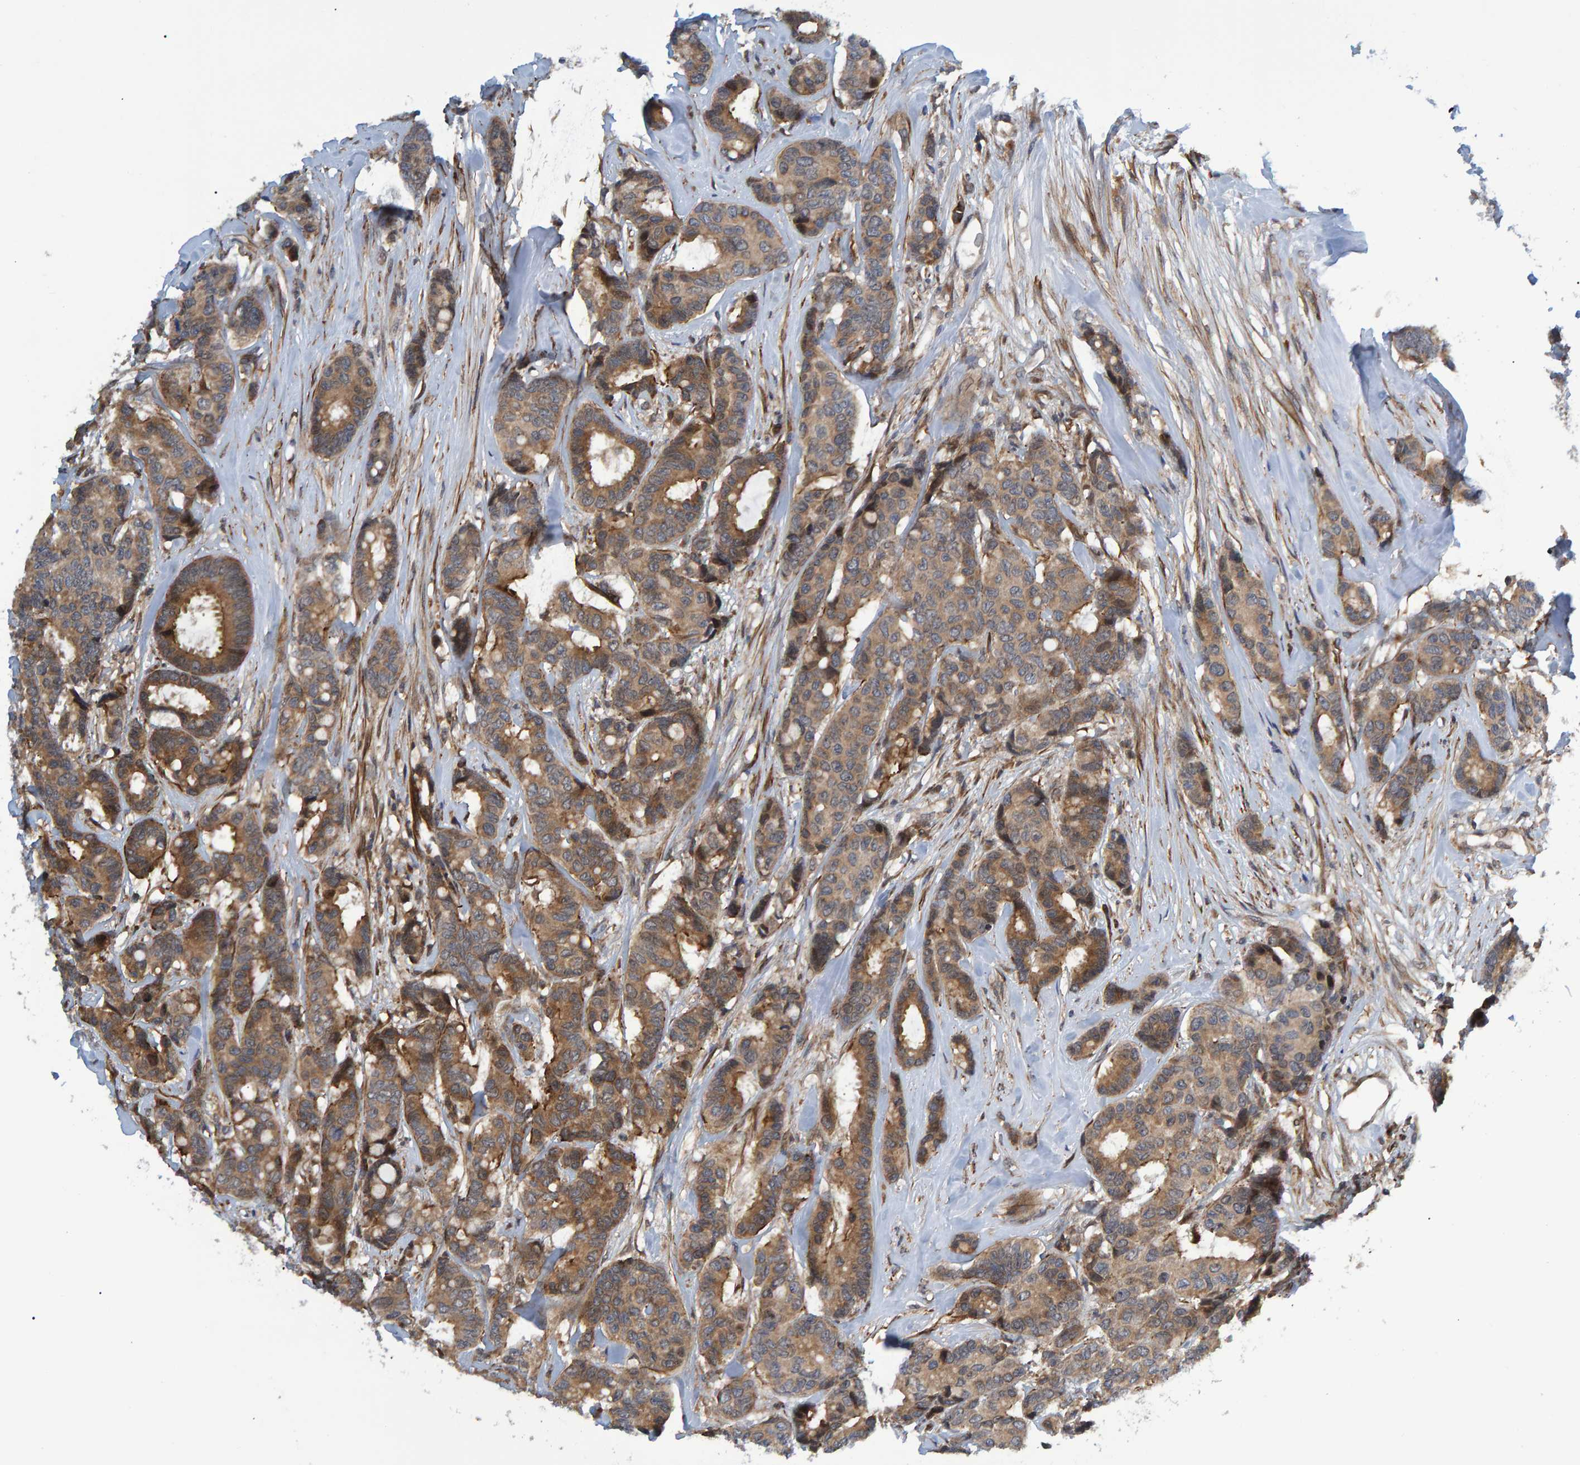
{"staining": {"intensity": "moderate", "quantity": ">75%", "location": "cytoplasmic/membranous"}, "tissue": "breast cancer", "cell_type": "Tumor cells", "image_type": "cancer", "snomed": [{"axis": "morphology", "description": "Duct carcinoma"}, {"axis": "topography", "description": "Breast"}], "caption": "Immunohistochemistry image of neoplastic tissue: breast cancer stained using immunohistochemistry (IHC) shows medium levels of moderate protein expression localized specifically in the cytoplasmic/membranous of tumor cells, appearing as a cytoplasmic/membranous brown color.", "gene": "ATP6V1H", "patient": {"sex": "female", "age": 87}}